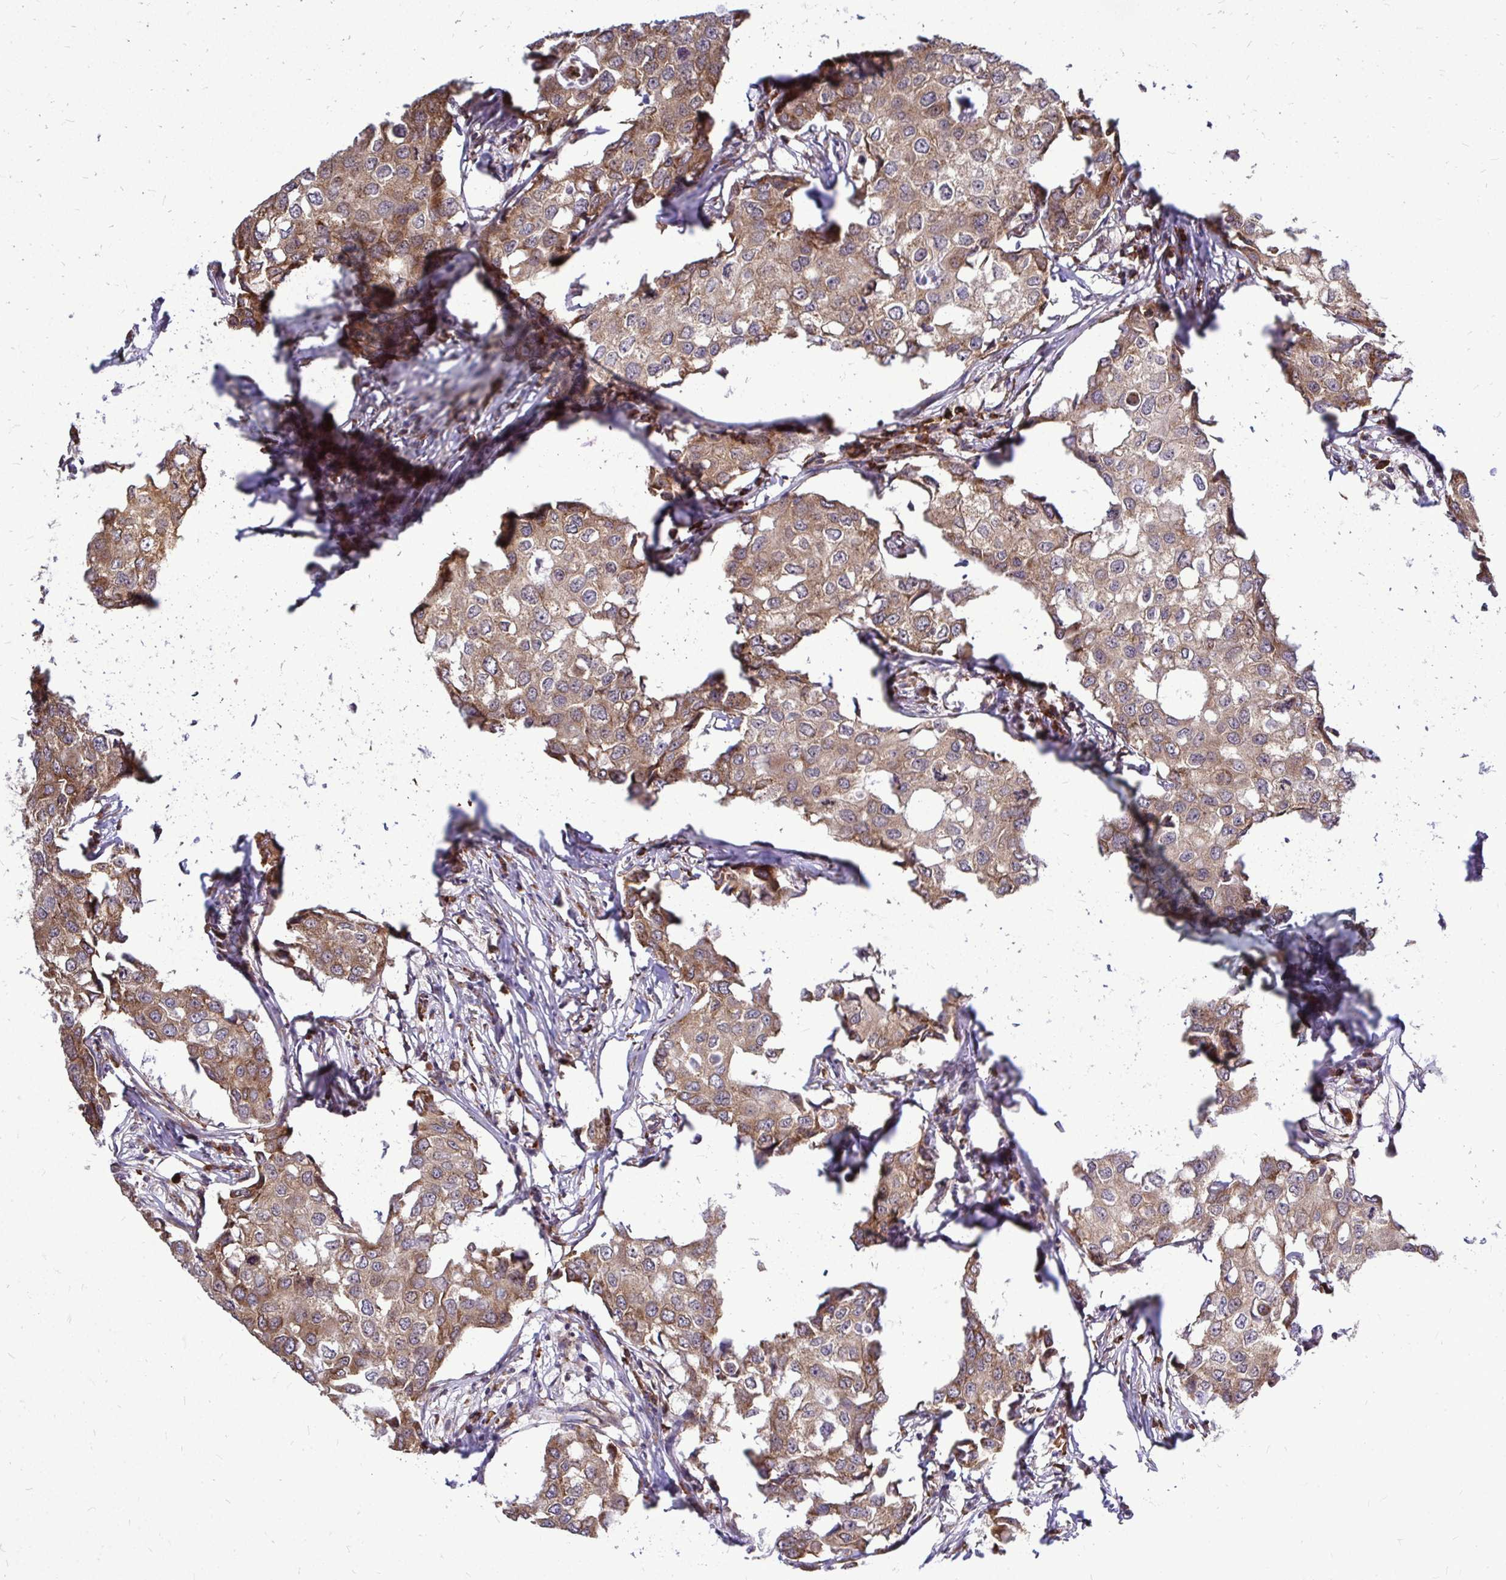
{"staining": {"intensity": "moderate", "quantity": ">75%", "location": "cytoplasmic/membranous"}, "tissue": "breast cancer", "cell_type": "Tumor cells", "image_type": "cancer", "snomed": [{"axis": "morphology", "description": "Duct carcinoma"}, {"axis": "topography", "description": "Breast"}], "caption": "A brown stain labels moderate cytoplasmic/membranous expression of a protein in human breast cancer (invasive ductal carcinoma) tumor cells.", "gene": "FMR1", "patient": {"sex": "female", "age": 27}}